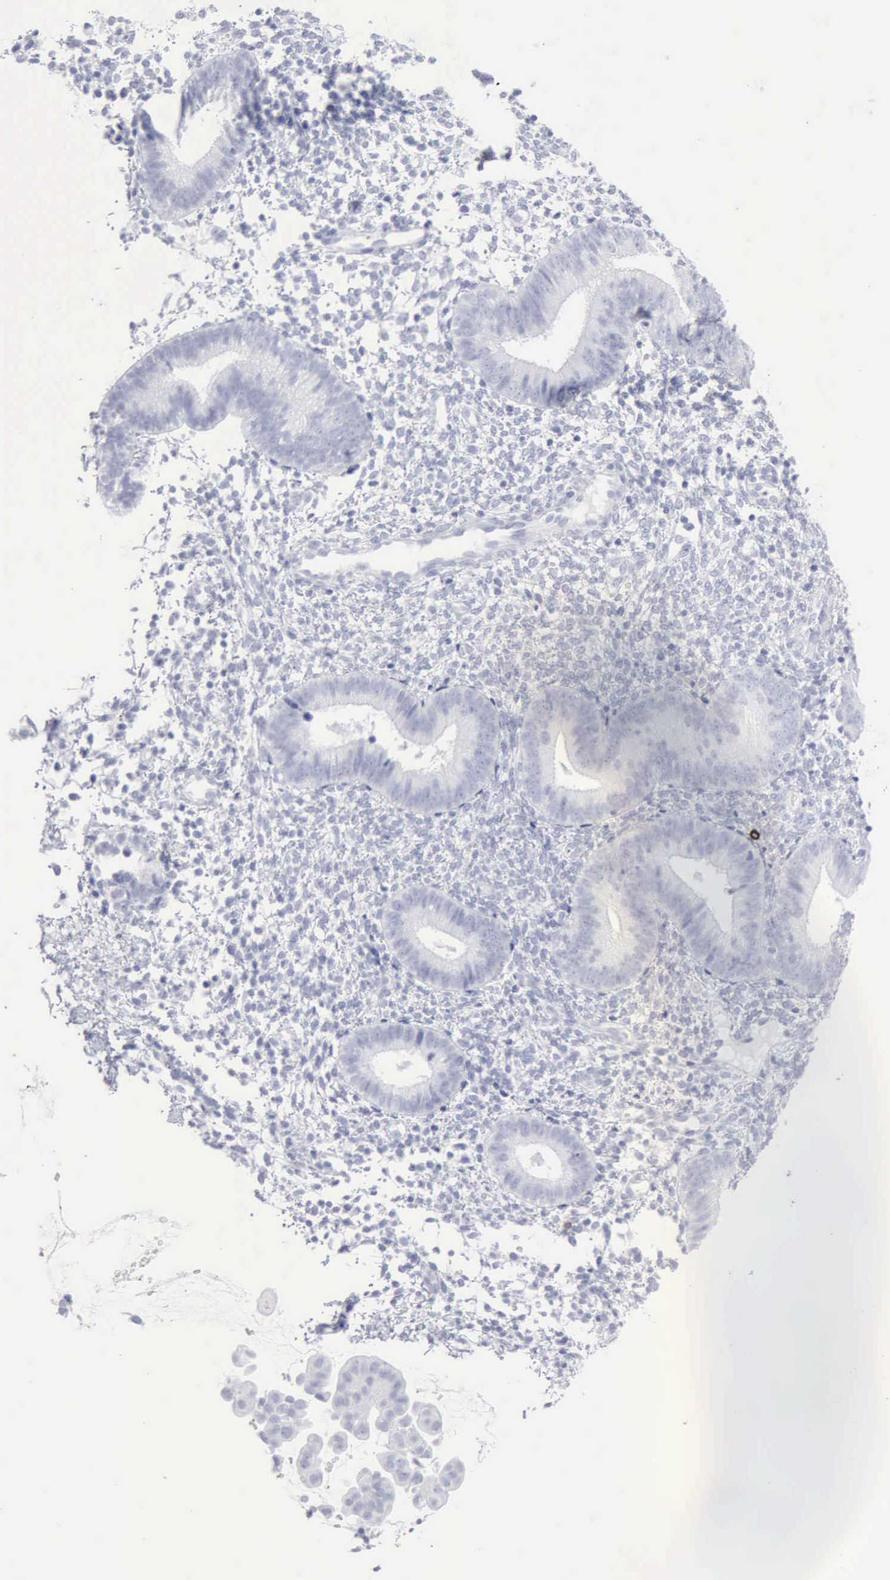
{"staining": {"intensity": "negative", "quantity": "none", "location": "none"}, "tissue": "endometrium", "cell_type": "Cells in endometrial stroma", "image_type": "normal", "snomed": [{"axis": "morphology", "description": "Normal tissue, NOS"}, {"axis": "topography", "description": "Endometrium"}], "caption": "DAB (3,3'-diaminobenzidine) immunohistochemical staining of normal human endometrium shows no significant expression in cells in endometrial stroma. The staining was performed using DAB (3,3'-diaminobenzidine) to visualize the protein expression in brown, while the nuclei were stained in blue with hematoxylin (Magnification: 20x).", "gene": "CMA1", "patient": {"sex": "female", "age": 35}}